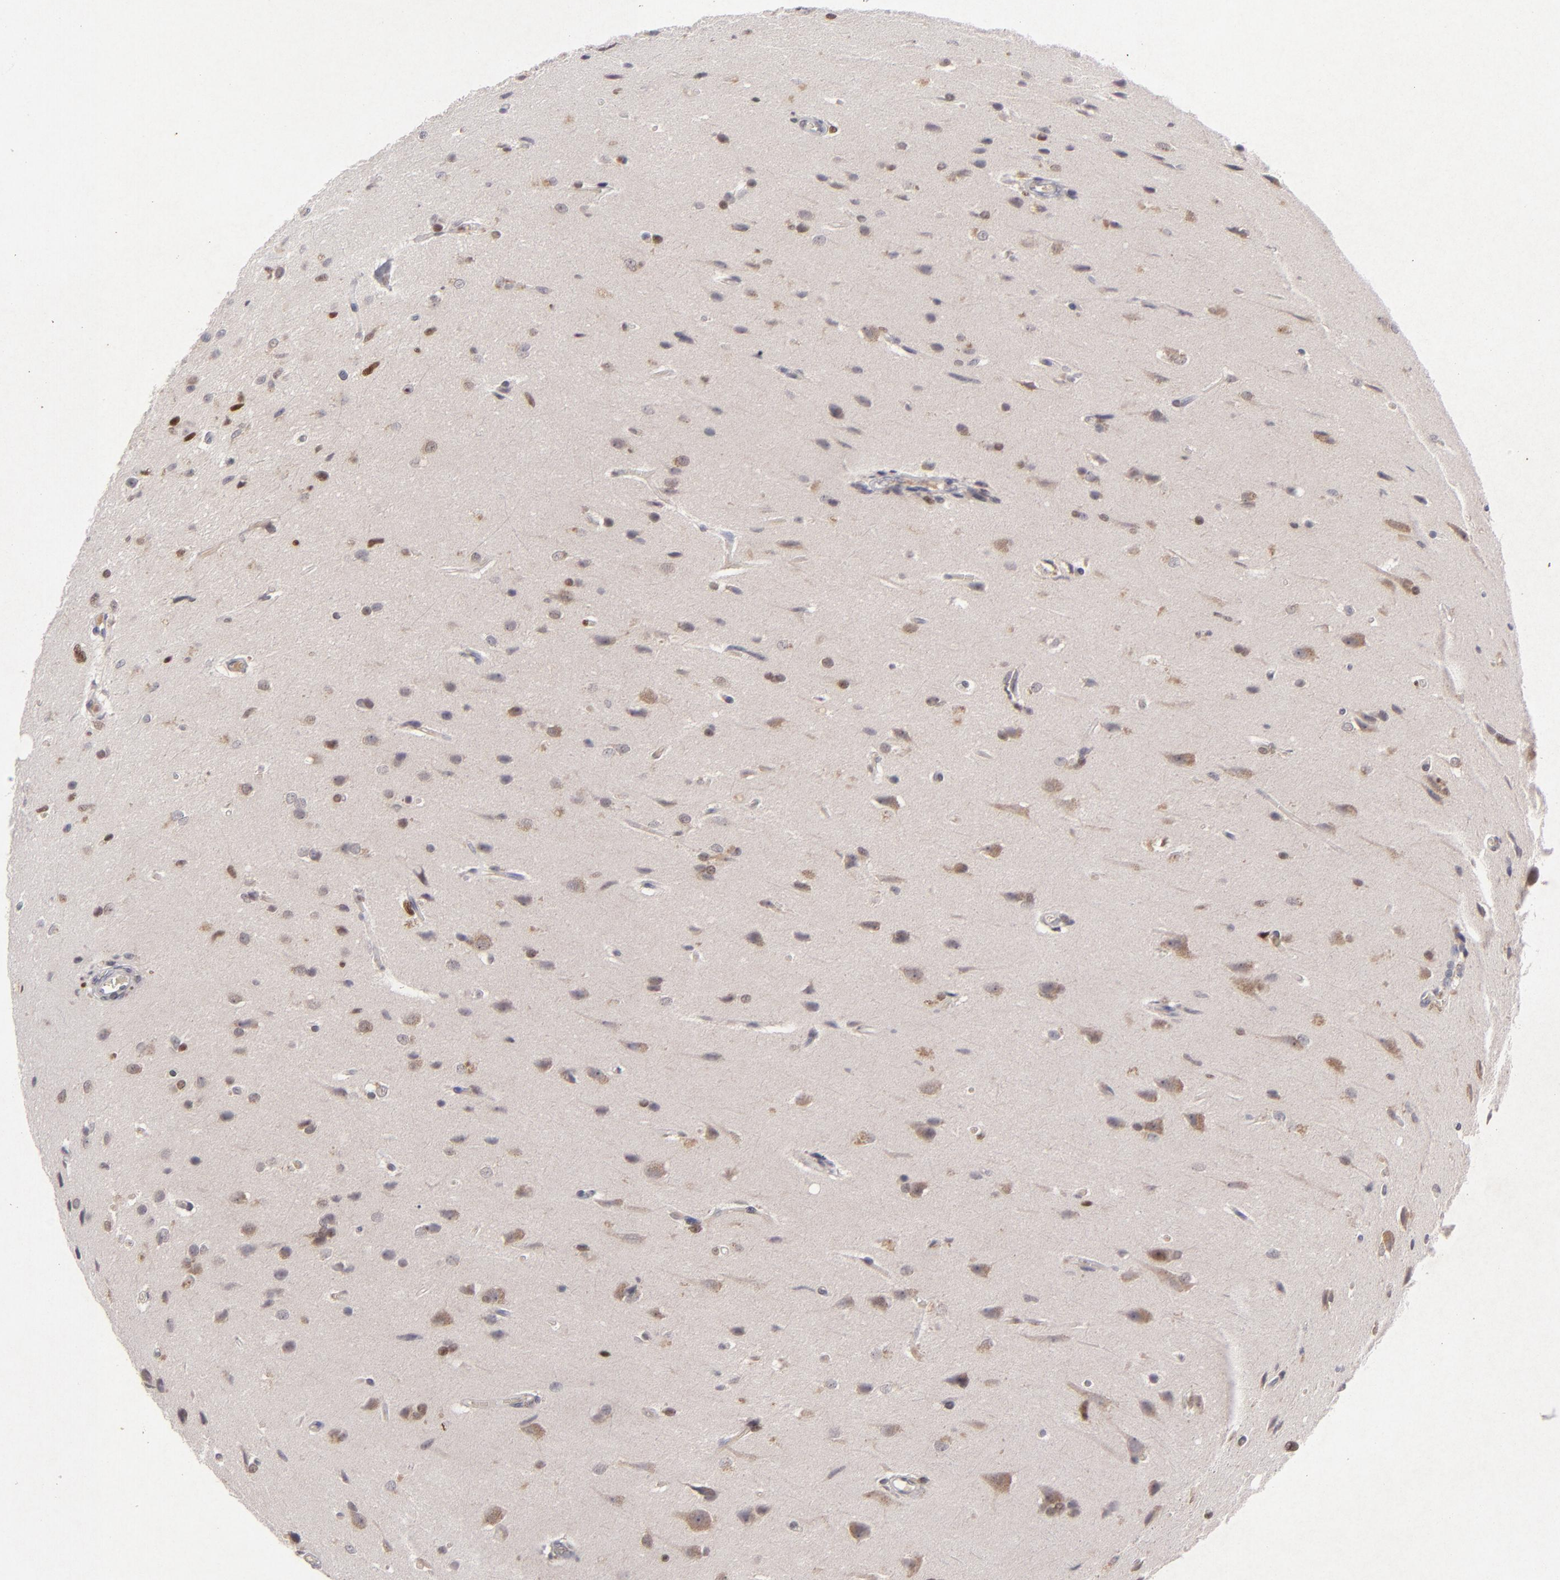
{"staining": {"intensity": "moderate", "quantity": "25%-75%", "location": "nuclear"}, "tissue": "glioma", "cell_type": "Tumor cells", "image_type": "cancer", "snomed": [{"axis": "morphology", "description": "Glioma, malignant, High grade"}, {"axis": "topography", "description": "Brain"}], "caption": "IHC image of human high-grade glioma (malignant) stained for a protein (brown), which shows medium levels of moderate nuclear expression in about 25%-75% of tumor cells.", "gene": "FEN1", "patient": {"sex": "male", "age": 68}}